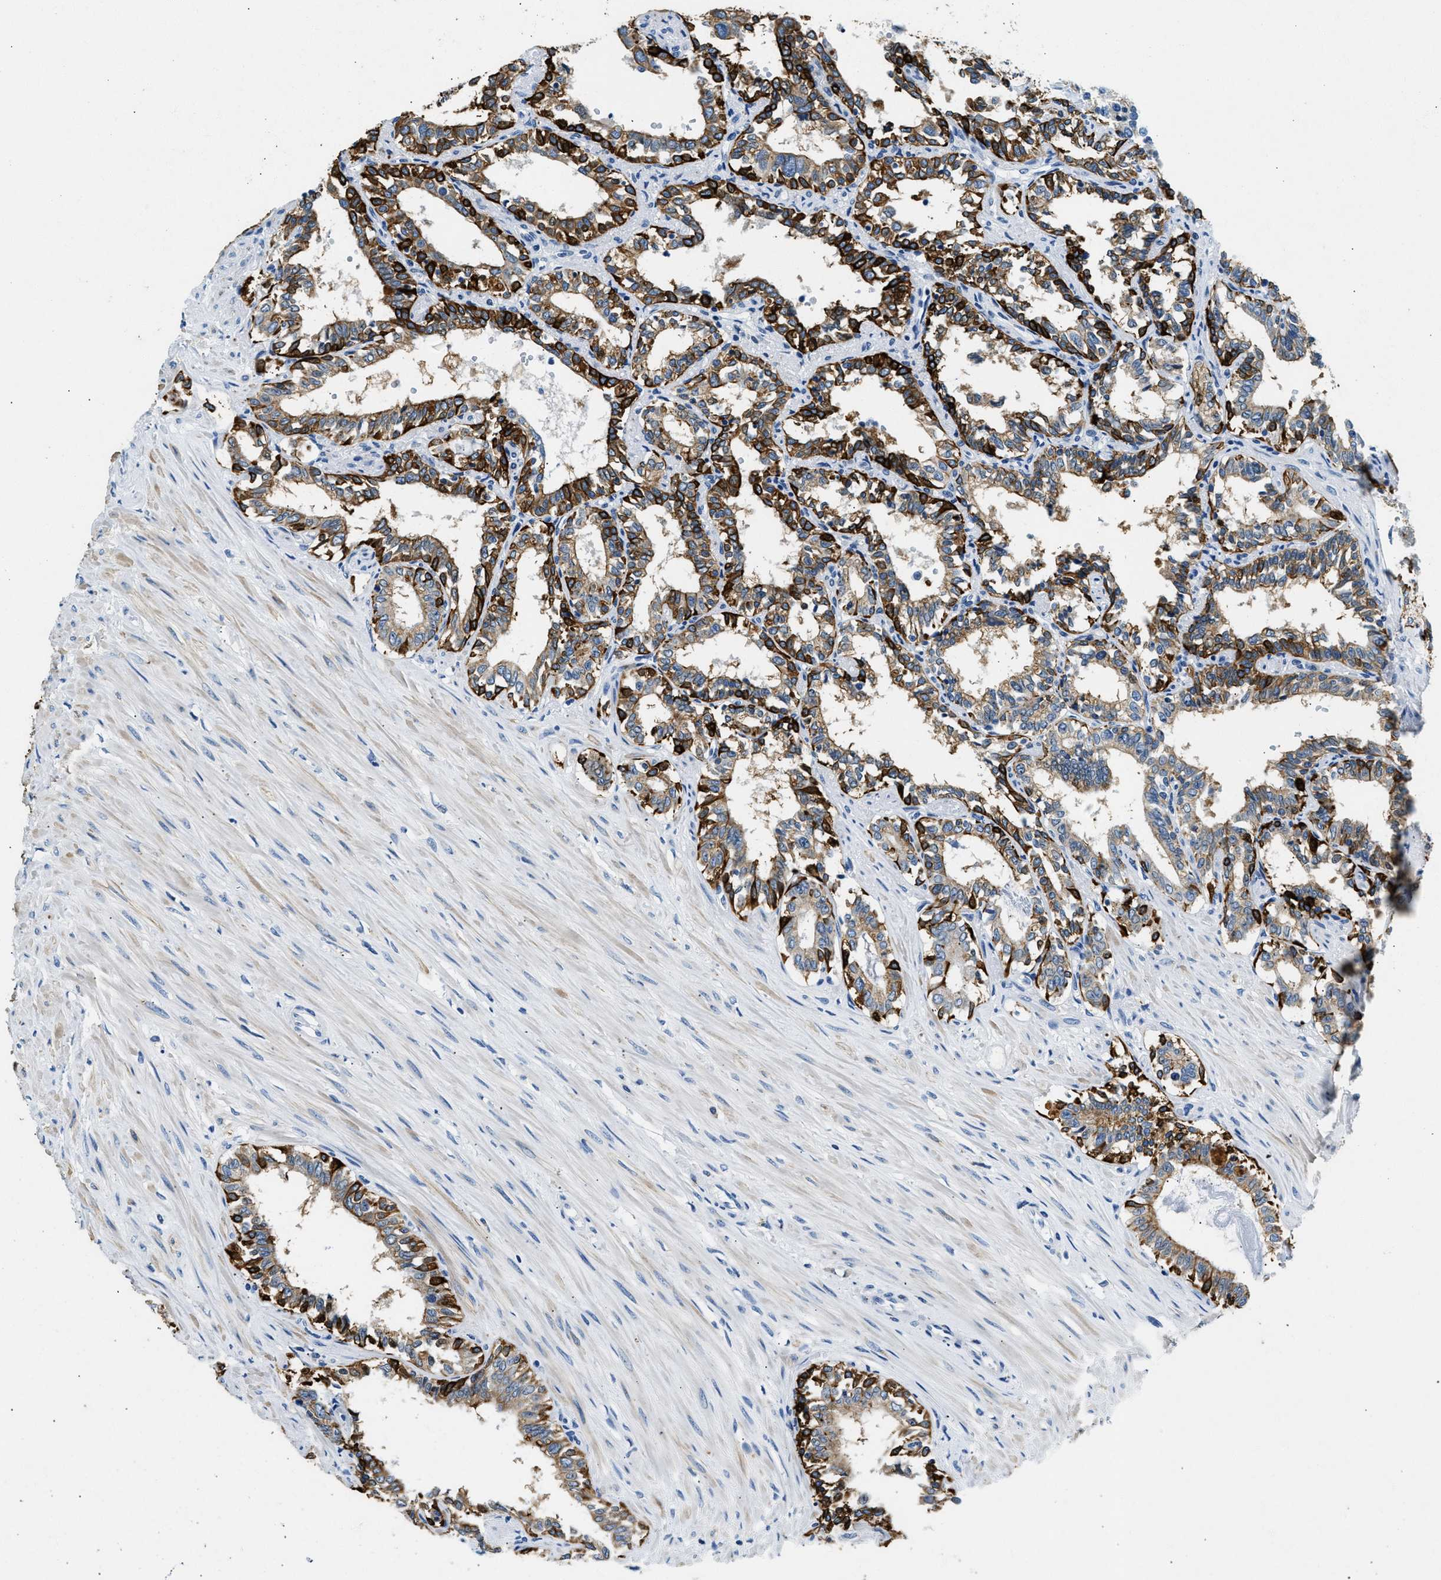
{"staining": {"intensity": "strong", "quantity": "25%-75%", "location": "cytoplasmic/membranous"}, "tissue": "seminal vesicle", "cell_type": "Glandular cells", "image_type": "normal", "snomed": [{"axis": "morphology", "description": "Normal tissue, NOS"}, {"axis": "morphology", "description": "Adenocarcinoma, High grade"}, {"axis": "topography", "description": "Prostate"}, {"axis": "topography", "description": "Seminal veicle"}], "caption": "A histopathology image of human seminal vesicle stained for a protein shows strong cytoplasmic/membranous brown staining in glandular cells.", "gene": "CFAP20", "patient": {"sex": "male", "age": 55}}